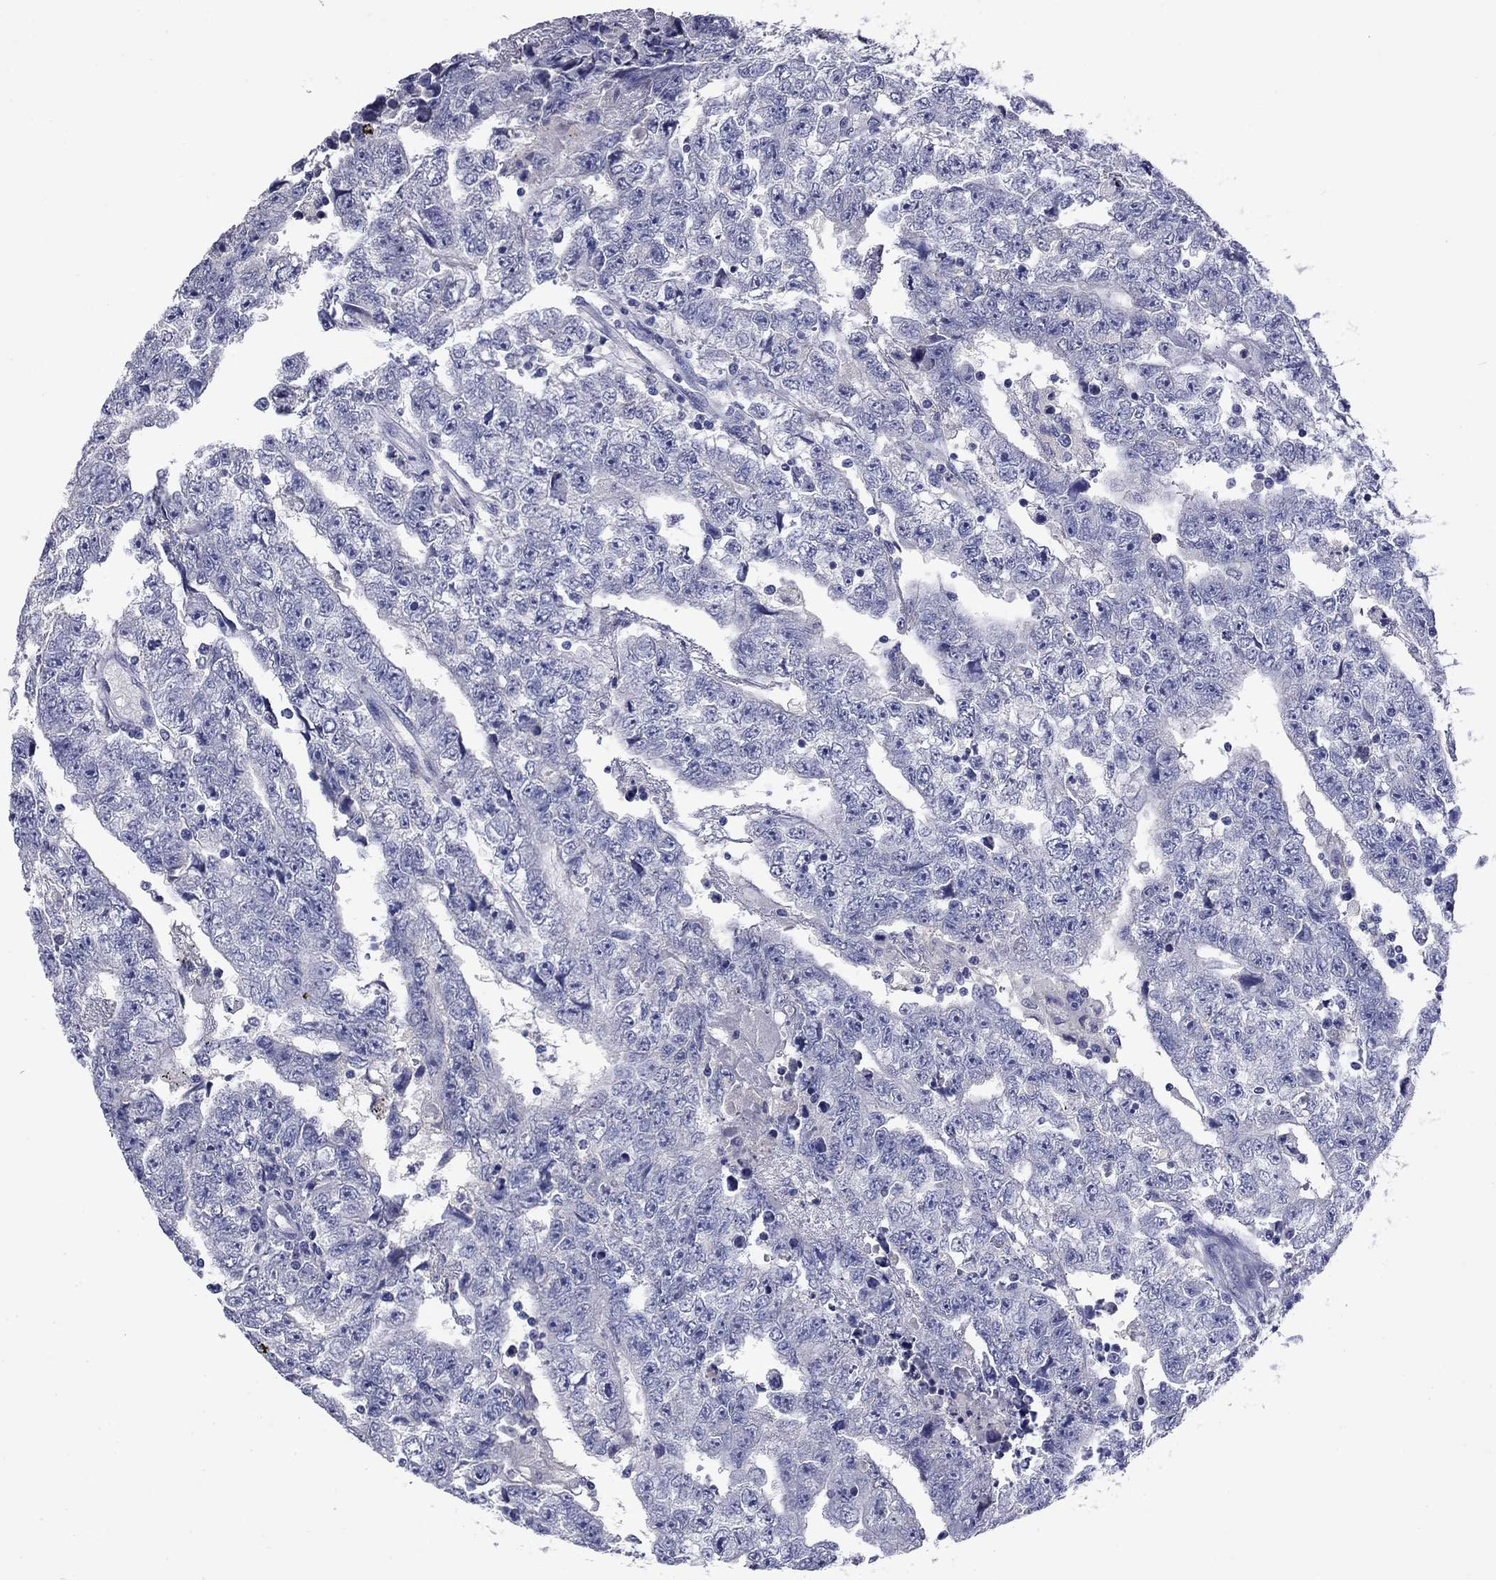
{"staining": {"intensity": "negative", "quantity": "none", "location": "none"}, "tissue": "testis cancer", "cell_type": "Tumor cells", "image_type": "cancer", "snomed": [{"axis": "morphology", "description": "Carcinoma, Embryonal, NOS"}, {"axis": "topography", "description": "Testis"}], "caption": "IHC micrograph of neoplastic tissue: human testis cancer (embryonal carcinoma) stained with DAB (3,3'-diaminobenzidine) shows no significant protein positivity in tumor cells. (Stains: DAB (3,3'-diaminobenzidine) immunohistochemistry with hematoxylin counter stain, Microscopy: brightfield microscopy at high magnification).", "gene": "CFAP119", "patient": {"sex": "male", "age": 25}}